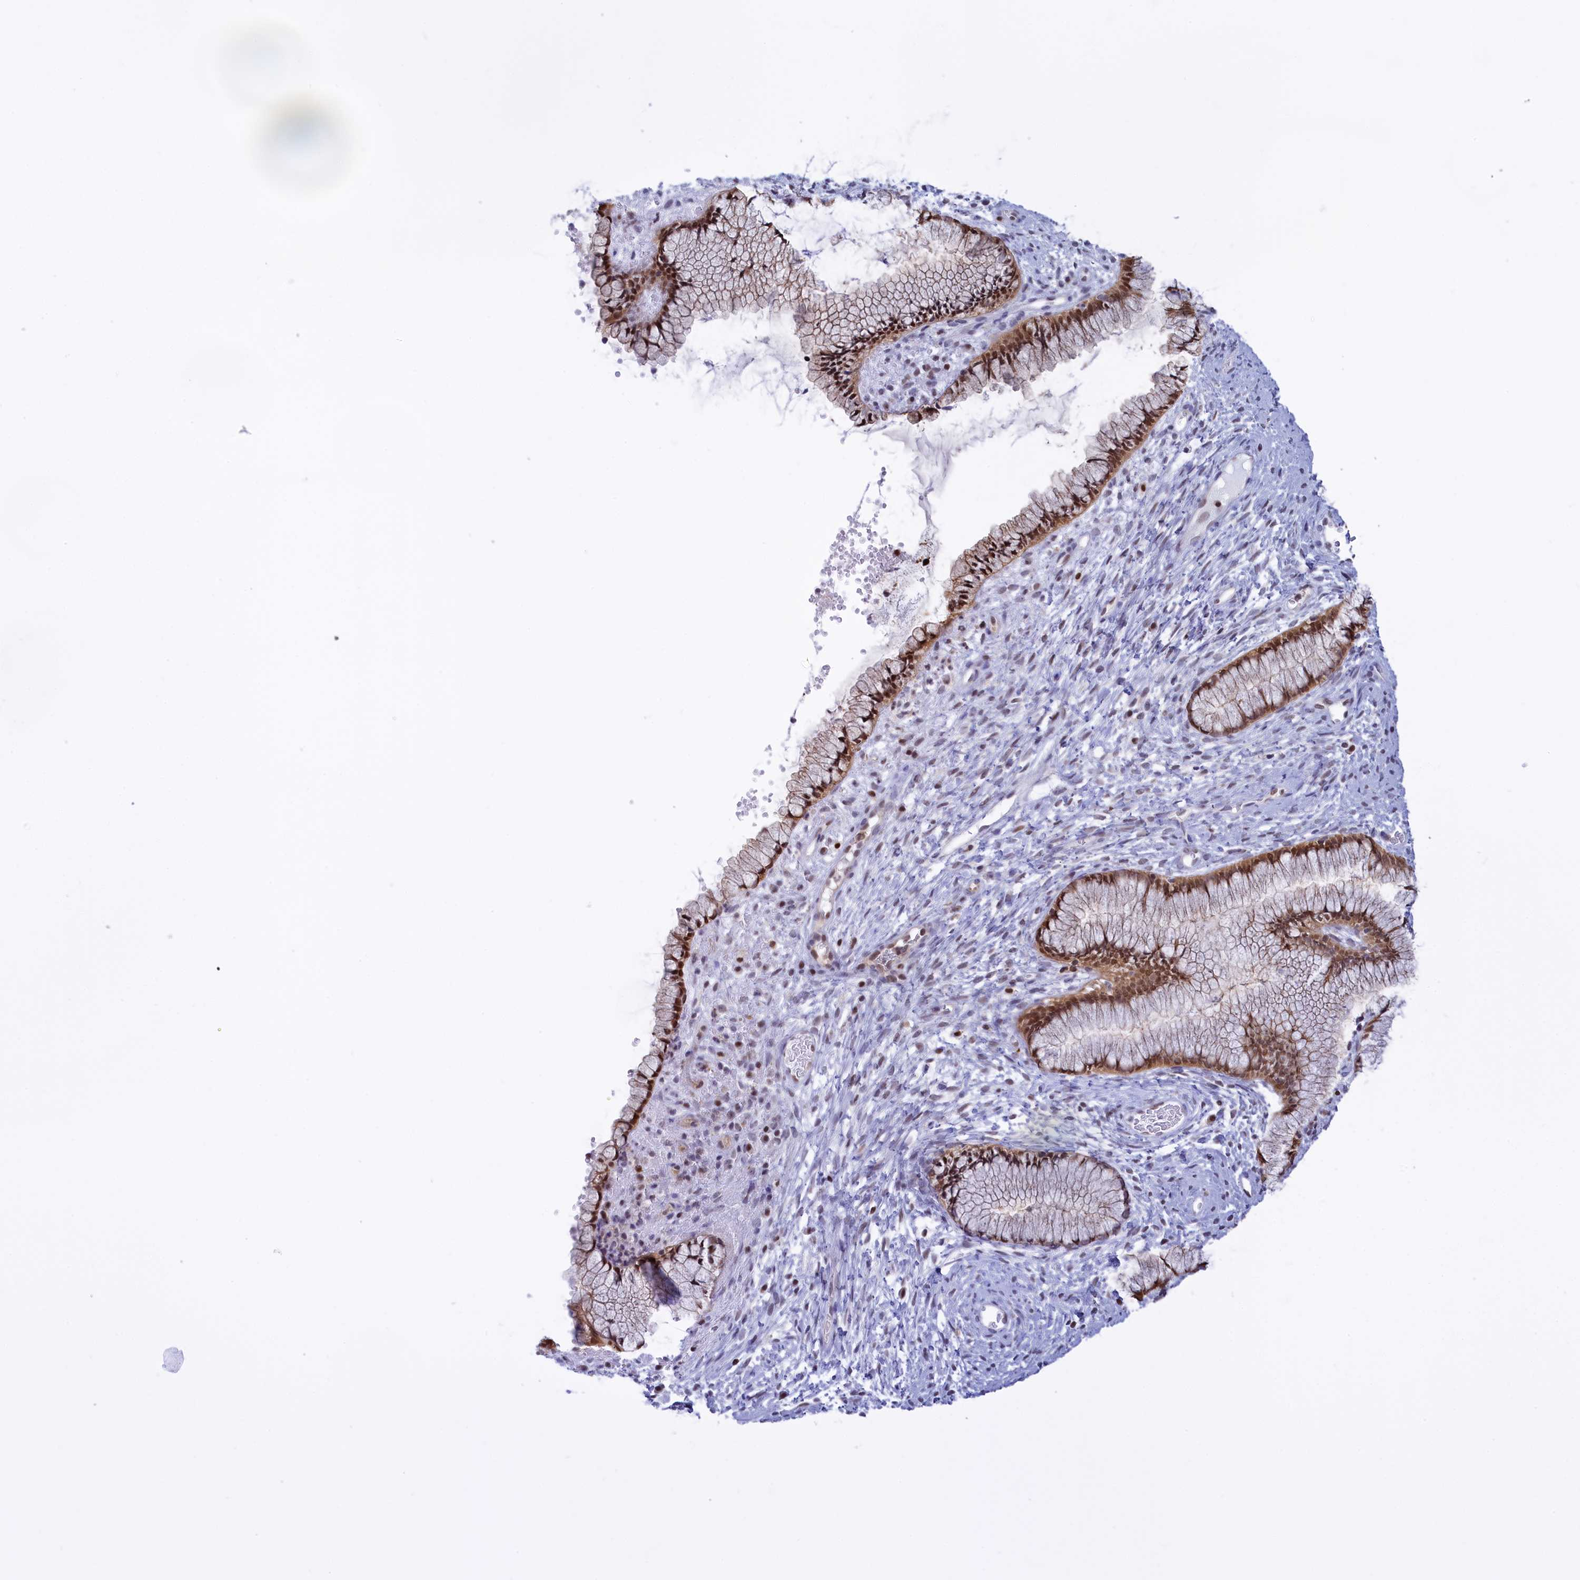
{"staining": {"intensity": "moderate", "quantity": ">75%", "location": "cytoplasmic/membranous,nuclear"}, "tissue": "cervix", "cell_type": "Glandular cells", "image_type": "normal", "snomed": [{"axis": "morphology", "description": "Normal tissue, NOS"}, {"axis": "topography", "description": "Cervix"}], "caption": "Approximately >75% of glandular cells in unremarkable cervix demonstrate moderate cytoplasmic/membranous,nuclear protein positivity as visualized by brown immunohistochemical staining.", "gene": "IZUMO2", "patient": {"sex": "female", "age": 42}}